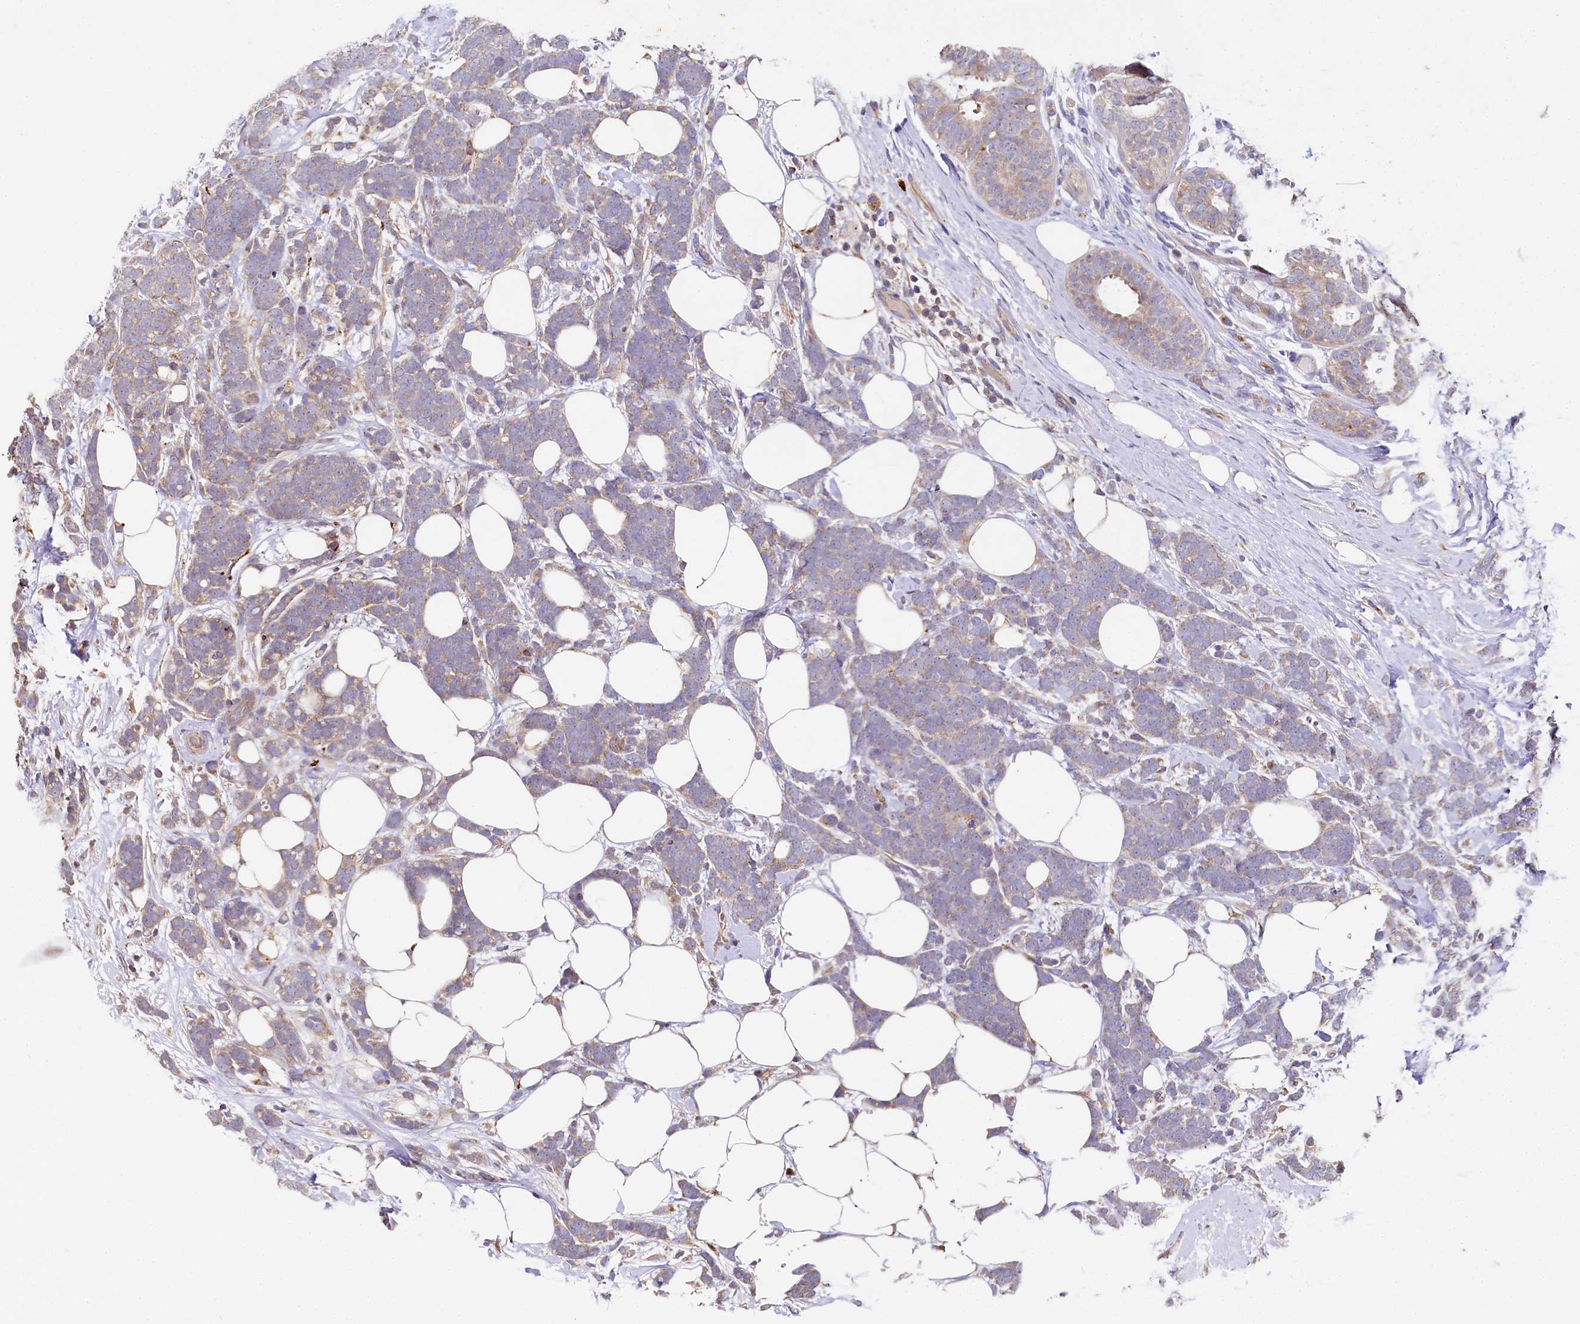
{"staining": {"intensity": "weak", "quantity": "25%-75%", "location": "cytoplasmic/membranous"}, "tissue": "breast cancer", "cell_type": "Tumor cells", "image_type": "cancer", "snomed": [{"axis": "morphology", "description": "Lobular carcinoma"}, {"axis": "topography", "description": "Breast"}], "caption": "A histopathology image of breast cancer stained for a protein shows weak cytoplasmic/membranous brown staining in tumor cells.", "gene": "SPRYD3", "patient": {"sex": "female", "age": 58}}